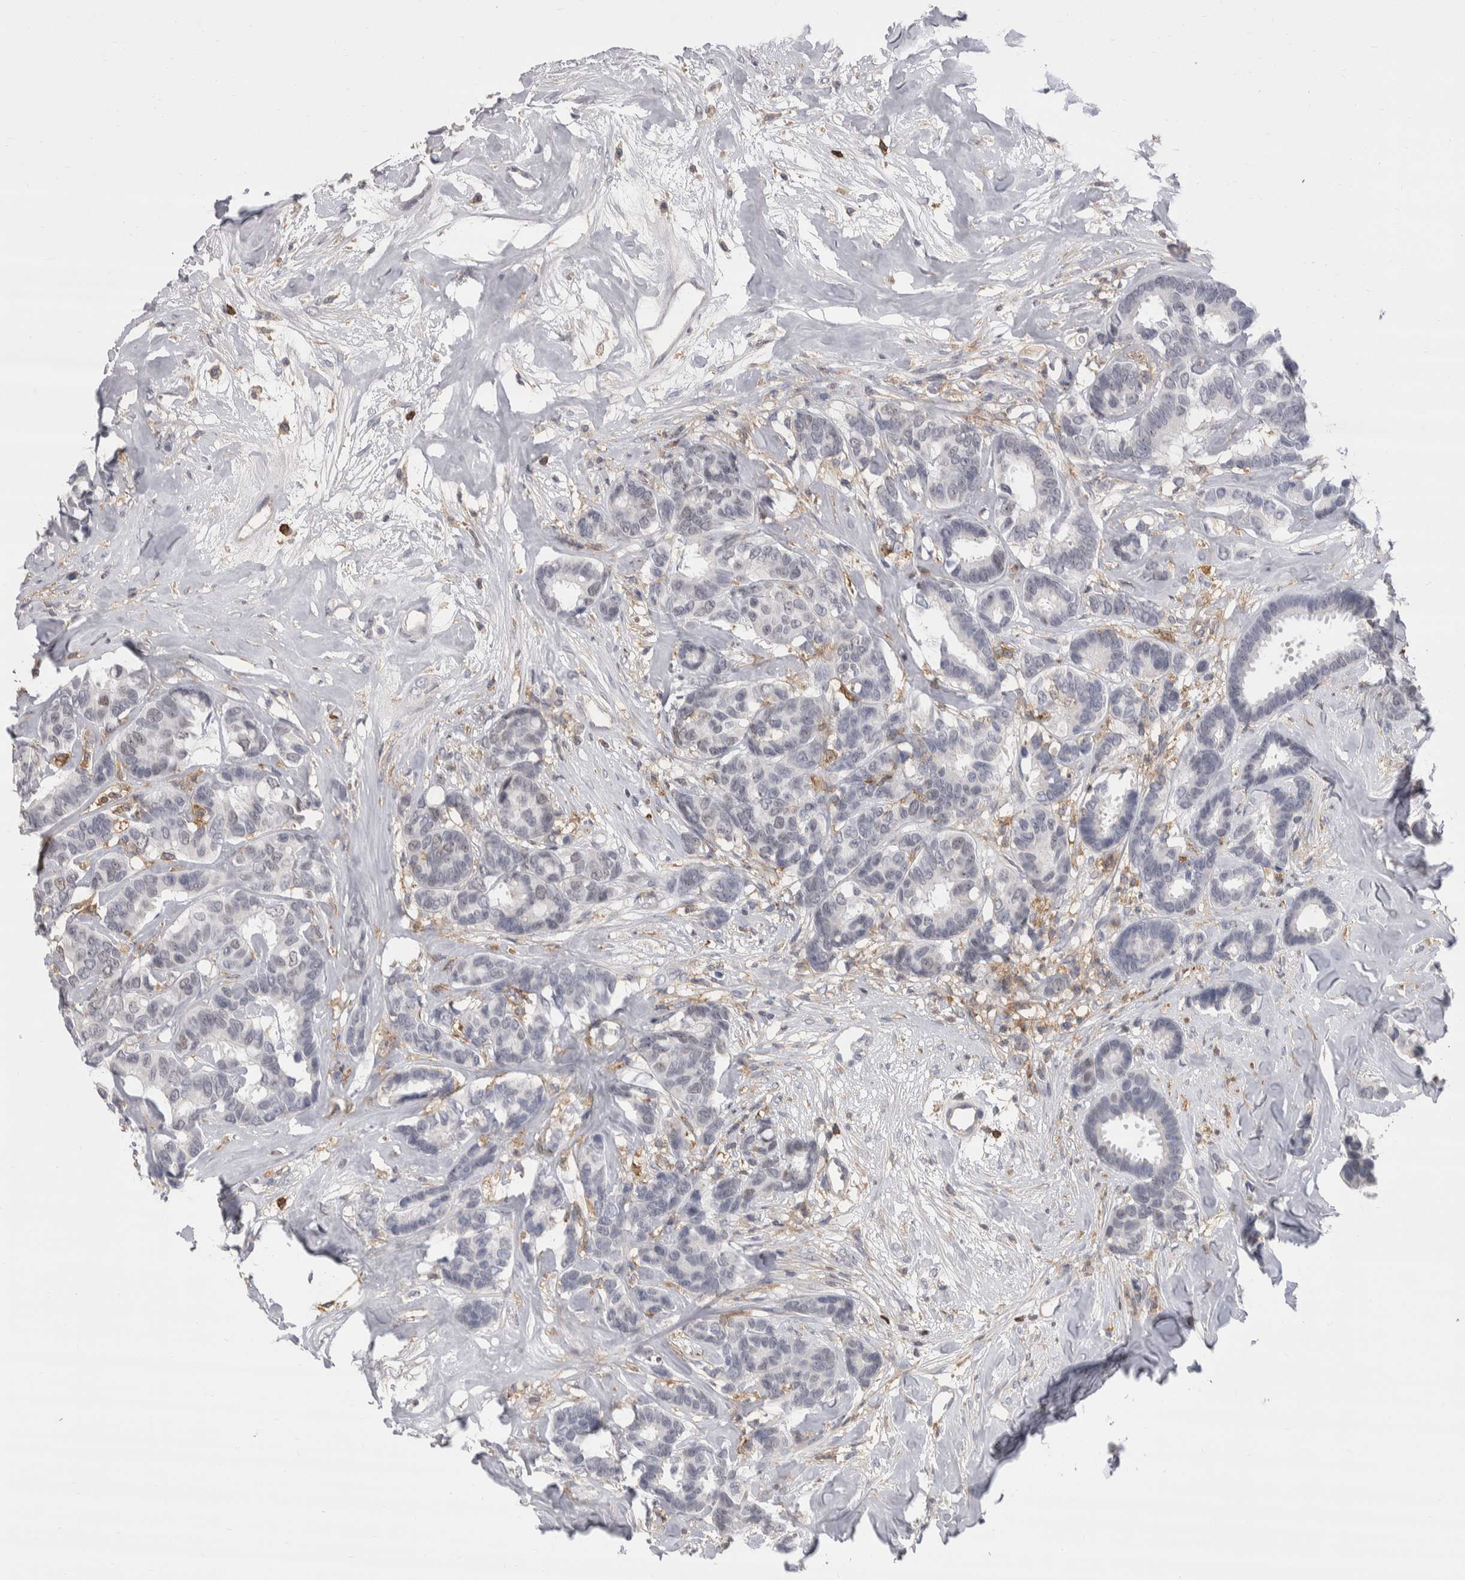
{"staining": {"intensity": "weak", "quantity": "25%-75%", "location": "nuclear"}, "tissue": "breast cancer", "cell_type": "Tumor cells", "image_type": "cancer", "snomed": [{"axis": "morphology", "description": "Duct carcinoma"}, {"axis": "topography", "description": "Breast"}], "caption": "A micrograph of breast infiltrating ductal carcinoma stained for a protein shows weak nuclear brown staining in tumor cells. Immunohistochemistry stains the protein in brown and the nuclei are stained blue.", "gene": "CEP295NL", "patient": {"sex": "female", "age": 87}}